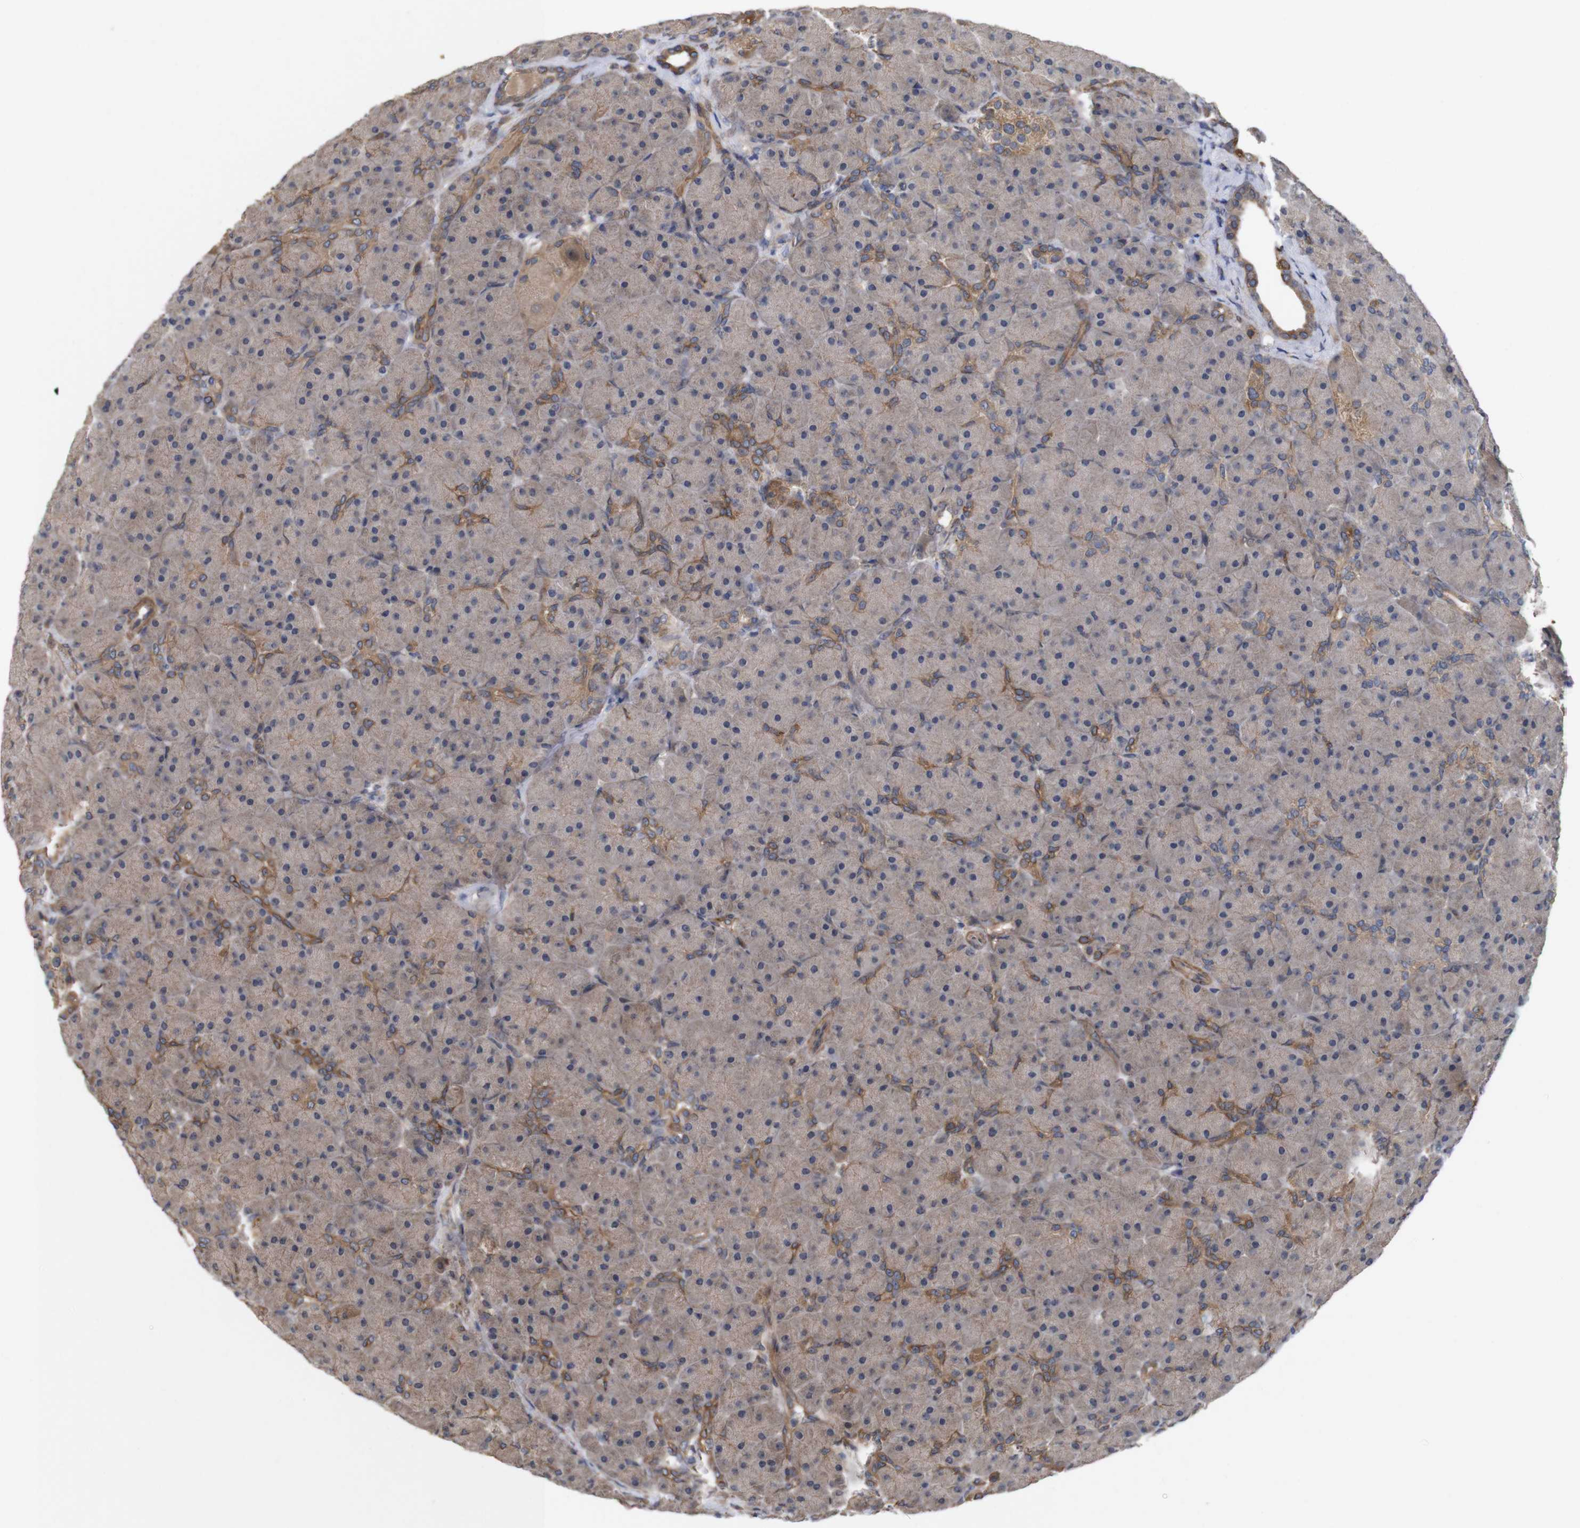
{"staining": {"intensity": "moderate", "quantity": "25%-75%", "location": "cytoplasmic/membranous"}, "tissue": "pancreas", "cell_type": "Exocrine glandular cells", "image_type": "normal", "snomed": [{"axis": "morphology", "description": "Normal tissue, NOS"}, {"axis": "topography", "description": "Pancreas"}], "caption": "Brown immunohistochemical staining in unremarkable human pancreas demonstrates moderate cytoplasmic/membranous staining in approximately 25%-75% of exocrine glandular cells. Immunohistochemistry stains the protein of interest in brown and the nuclei are stained blue.", "gene": "TIAM1", "patient": {"sex": "male", "age": 66}}